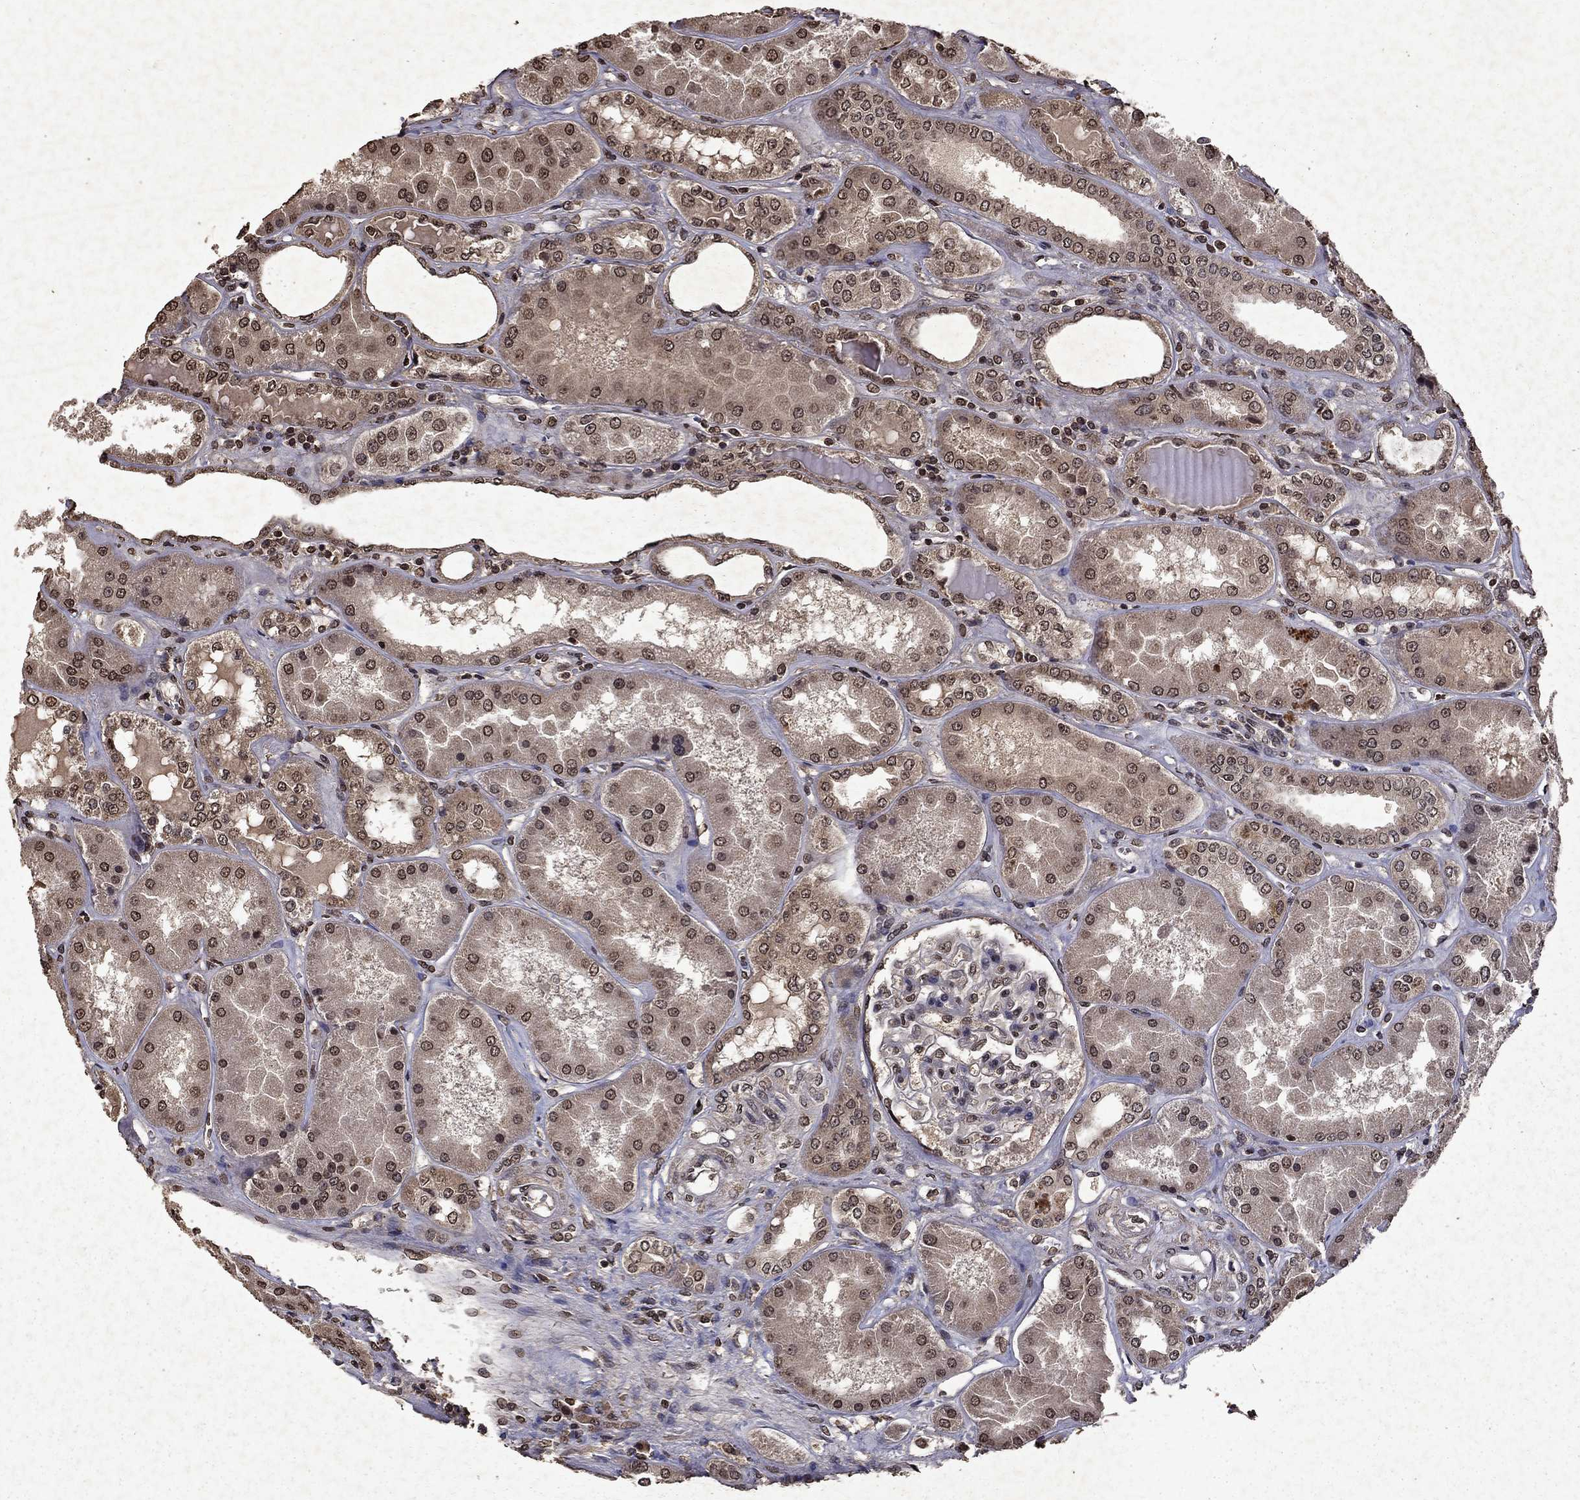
{"staining": {"intensity": "moderate", "quantity": "<25%", "location": "nuclear"}, "tissue": "kidney", "cell_type": "Cells in glomeruli", "image_type": "normal", "snomed": [{"axis": "morphology", "description": "Normal tissue, NOS"}, {"axis": "topography", "description": "Kidney"}], "caption": "Approximately <25% of cells in glomeruli in benign human kidney reveal moderate nuclear protein staining as visualized by brown immunohistochemical staining.", "gene": "PIN4", "patient": {"sex": "female", "age": 56}}